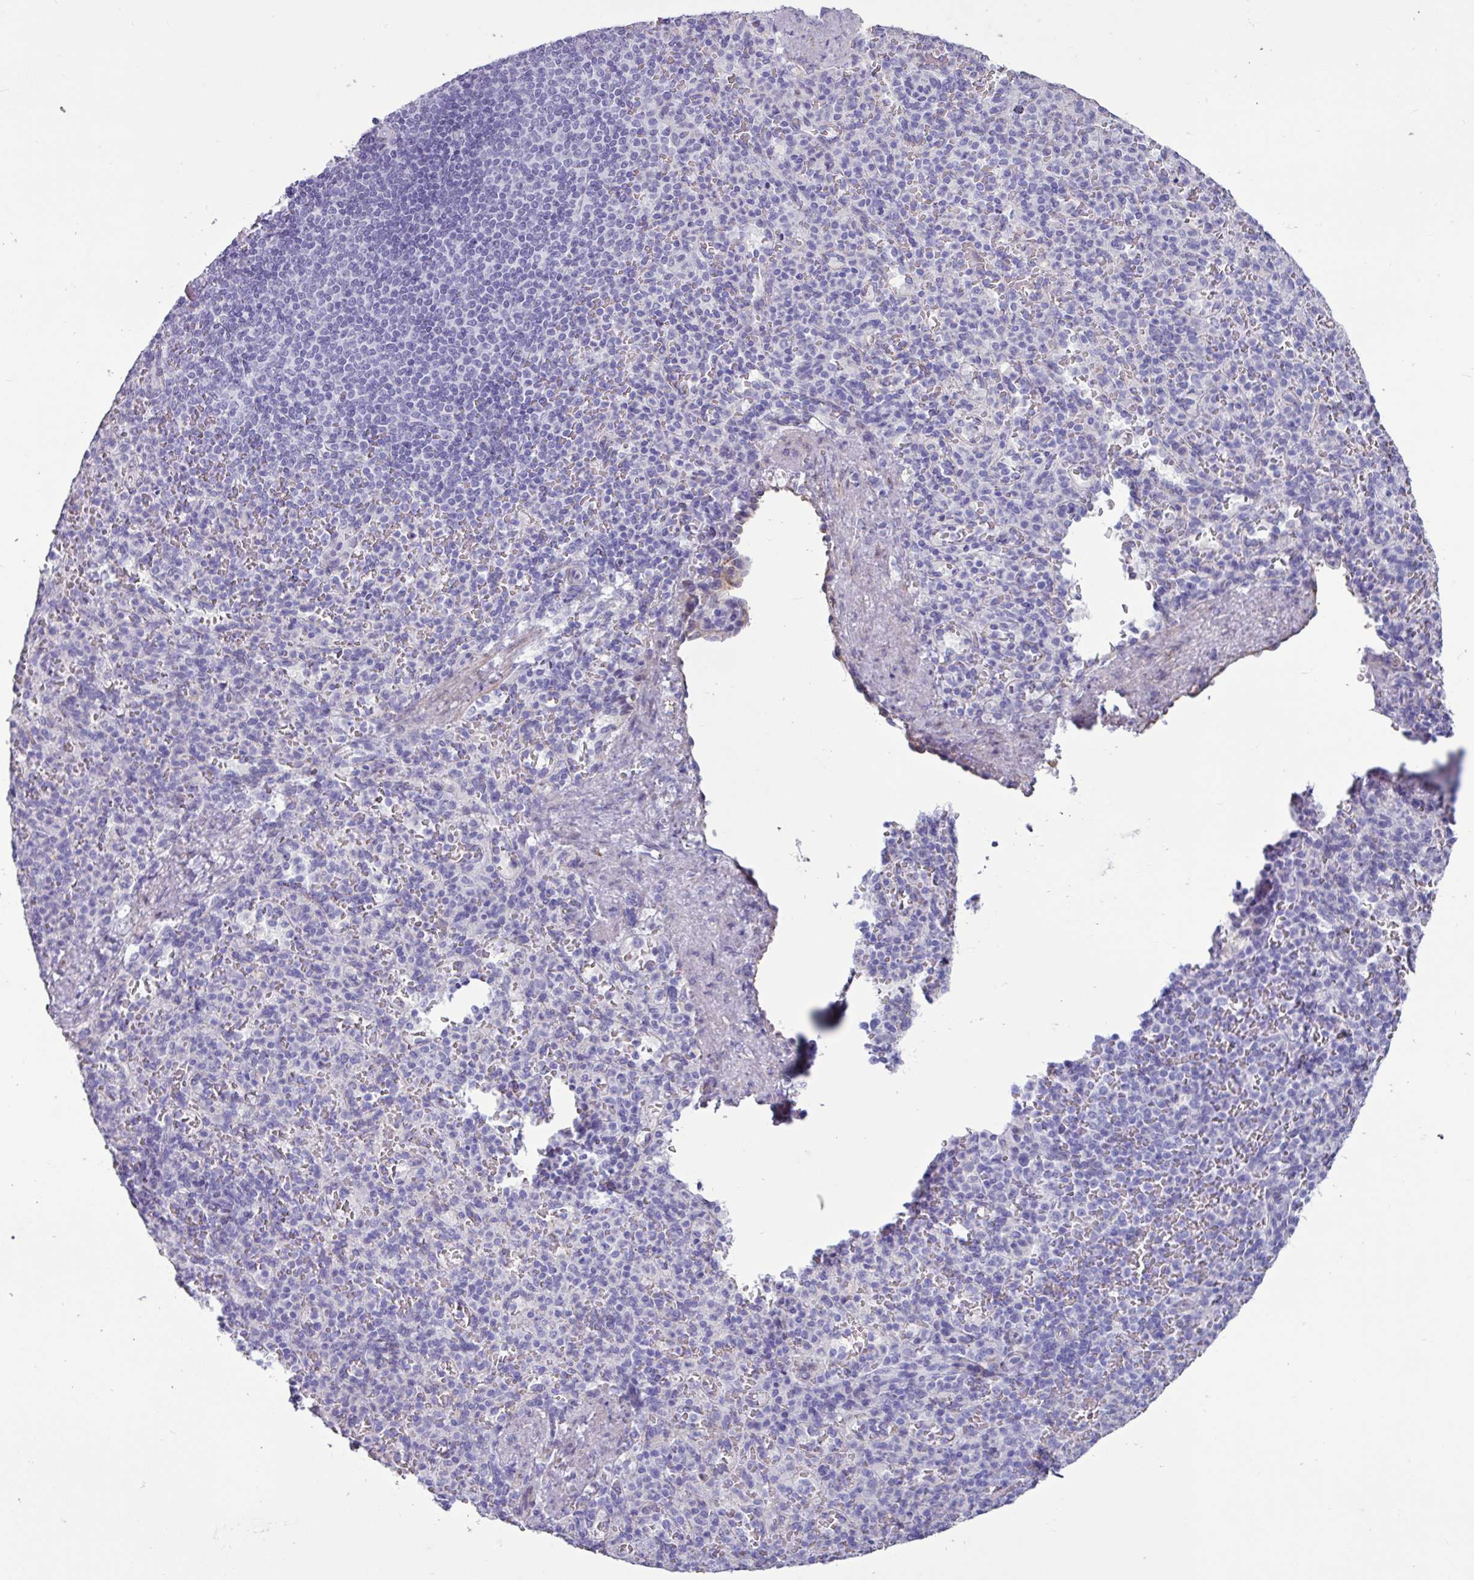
{"staining": {"intensity": "negative", "quantity": "none", "location": "none"}, "tissue": "spleen", "cell_type": "Cells in red pulp", "image_type": "normal", "snomed": [{"axis": "morphology", "description": "Normal tissue, NOS"}, {"axis": "topography", "description": "Spleen"}], "caption": "Benign spleen was stained to show a protein in brown. There is no significant expression in cells in red pulp.", "gene": "PPP1R35", "patient": {"sex": "female", "age": 74}}